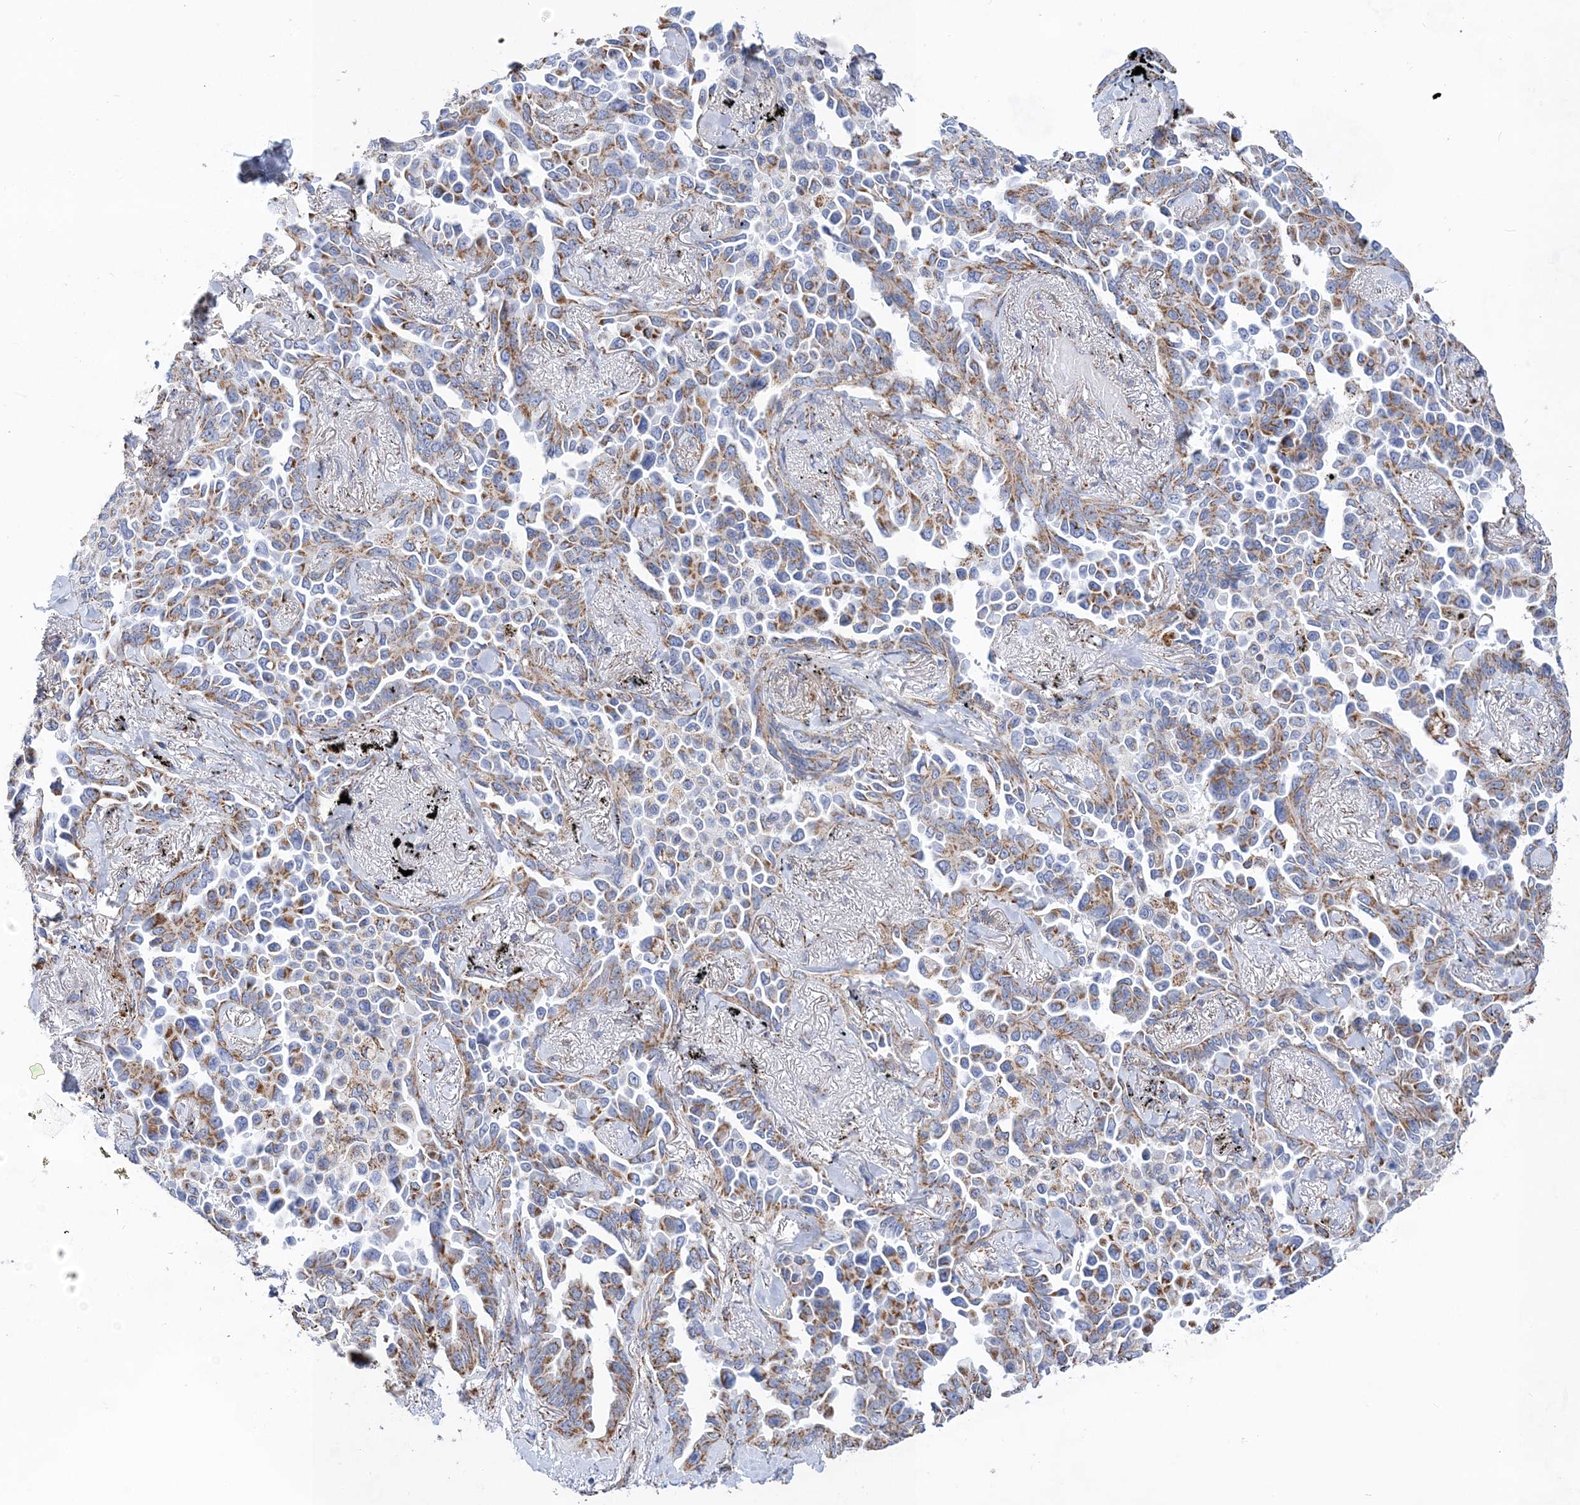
{"staining": {"intensity": "moderate", "quantity": "25%-75%", "location": "cytoplasmic/membranous"}, "tissue": "lung cancer", "cell_type": "Tumor cells", "image_type": "cancer", "snomed": [{"axis": "morphology", "description": "Adenocarcinoma, NOS"}, {"axis": "topography", "description": "Lung"}], "caption": "Lung adenocarcinoma stained for a protein demonstrates moderate cytoplasmic/membranous positivity in tumor cells.", "gene": "ACOT9", "patient": {"sex": "female", "age": 67}}